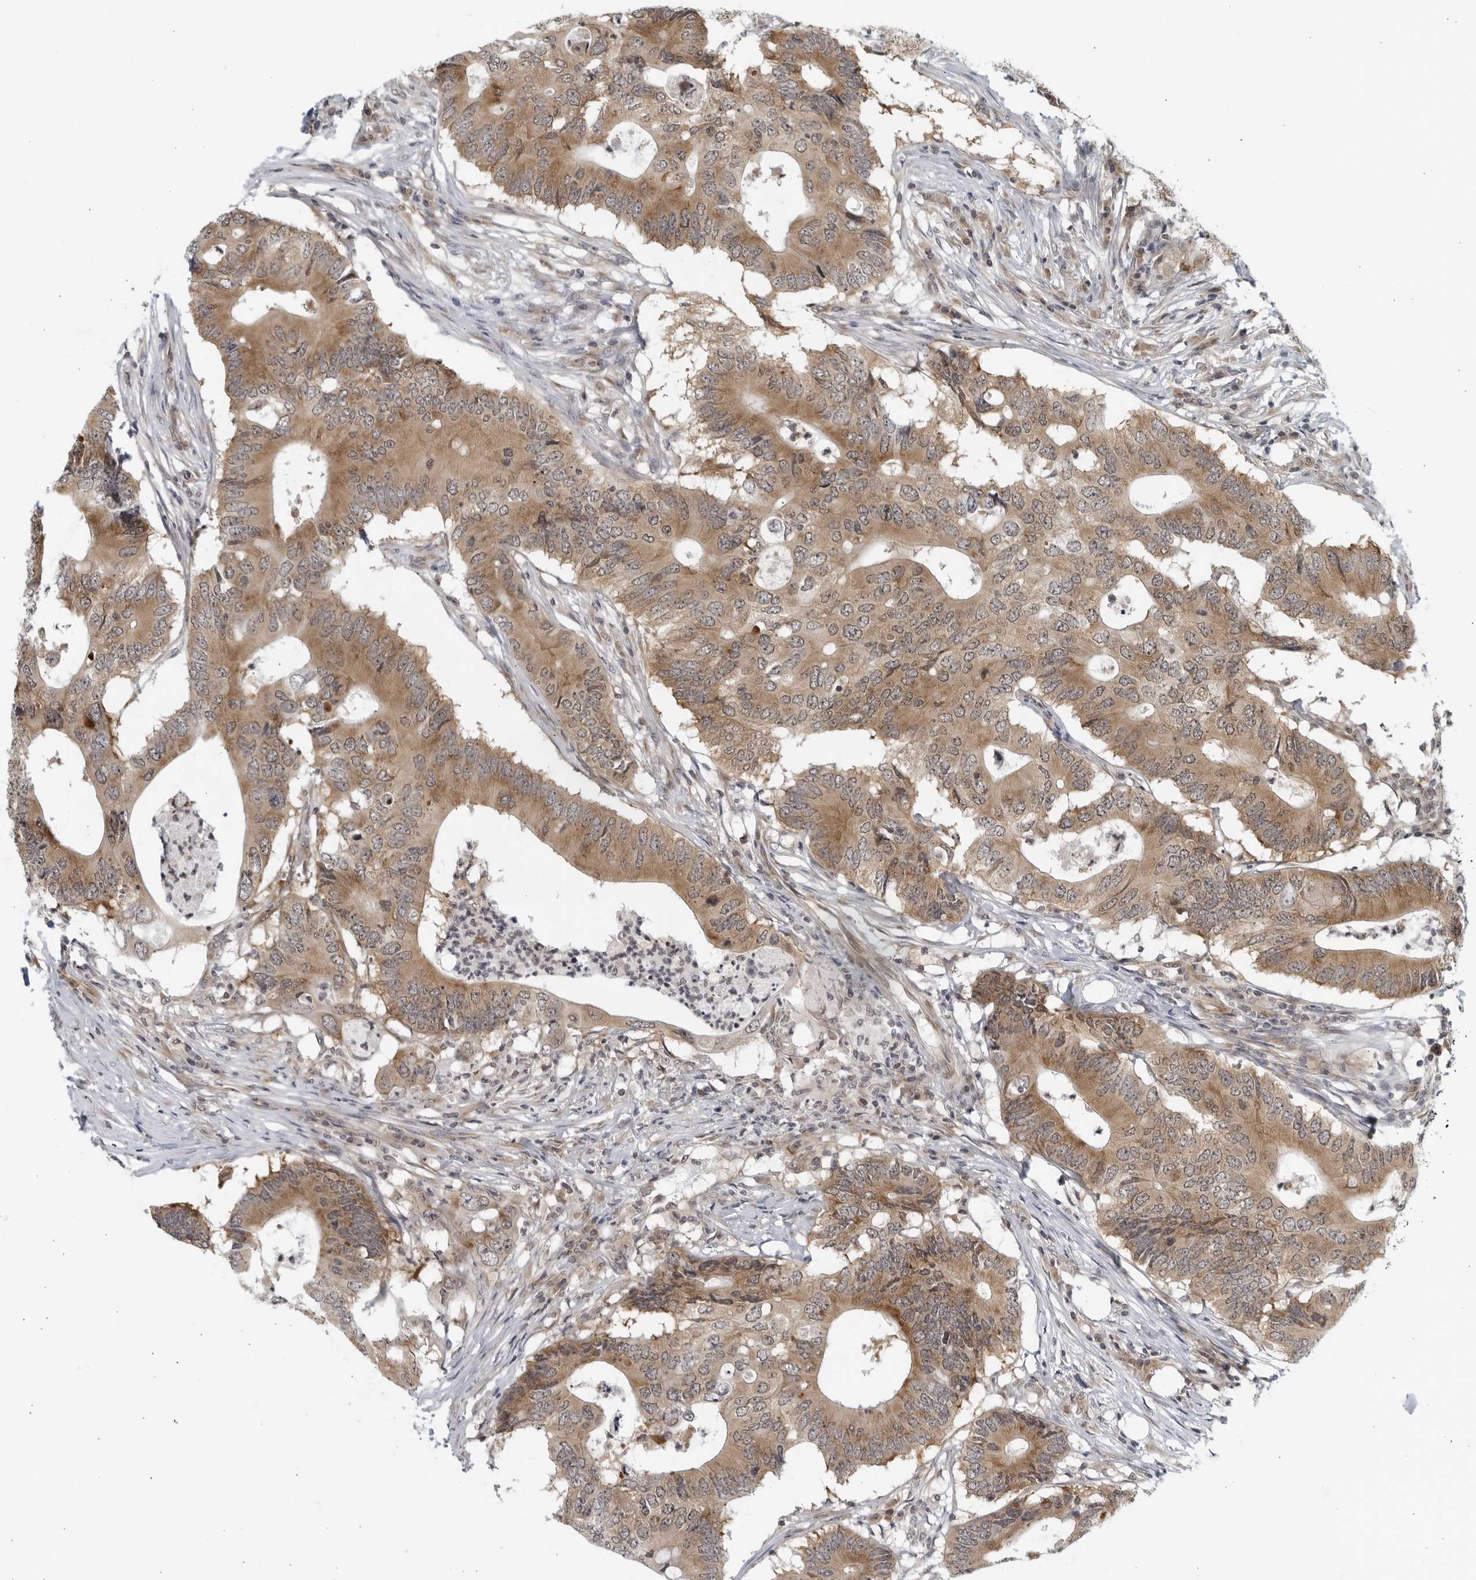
{"staining": {"intensity": "moderate", "quantity": ">75%", "location": "cytoplasmic/membranous"}, "tissue": "colorectal cancer", "cell_type": "Tumor cells", "image_type": "cancer", "snomed": [{"axis": "morphology", "description": "Adenocarcinoma, NOS"}, {"axis": "topography", "description": "Colon"}], "caption": "Moderate cytoplasmic/membranous expression is identified in approximately >75% of tumor cells in colorectal cancer (adenocarcinoma).", "gene": "RC3H1", "patient": {"sex": "male", "age": 71}}